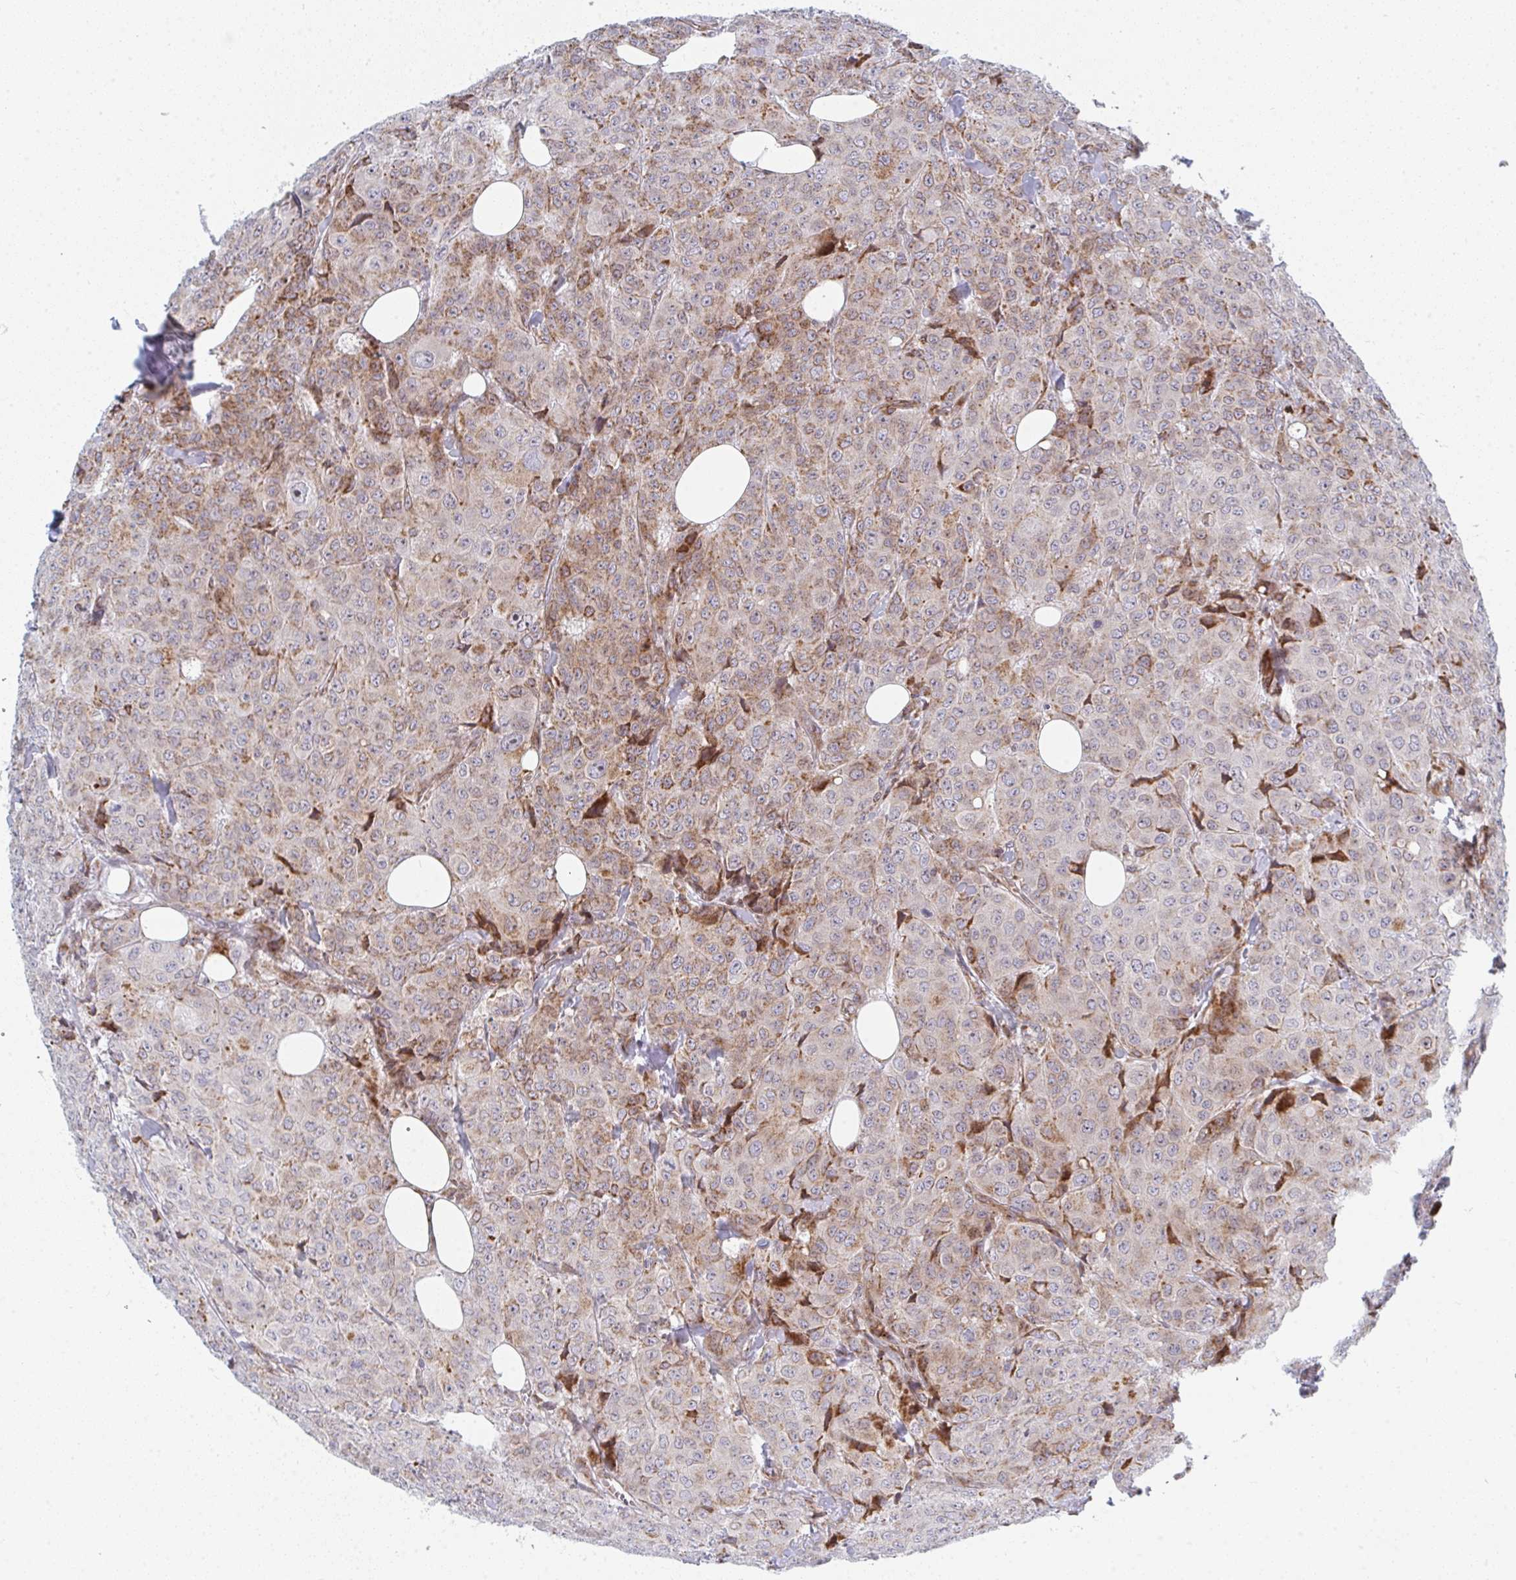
{"staining": {"intensity": "weak", "quantity": "25%-75%", "location": "cytoplasmic/membranous"}, "tissue": "breast cancer", "cell_type": "Tumor cells", "image_type": "cancer", "snomed": [{"axis": "morphology", "description": "Duct carcinoma"}, {"axis": "topography", "description": "Breast"}], "caption": "Protein staining of invasive ductal carcinoma (breast) tissue reveals weak cytoplasmic/membranous expression in about 25%-75% of tumor cells. (DAB IHC with brightfield microscopy, high magnification).", "gene": "PRKCH", "patient": {"sex": "female", "age": 43}}